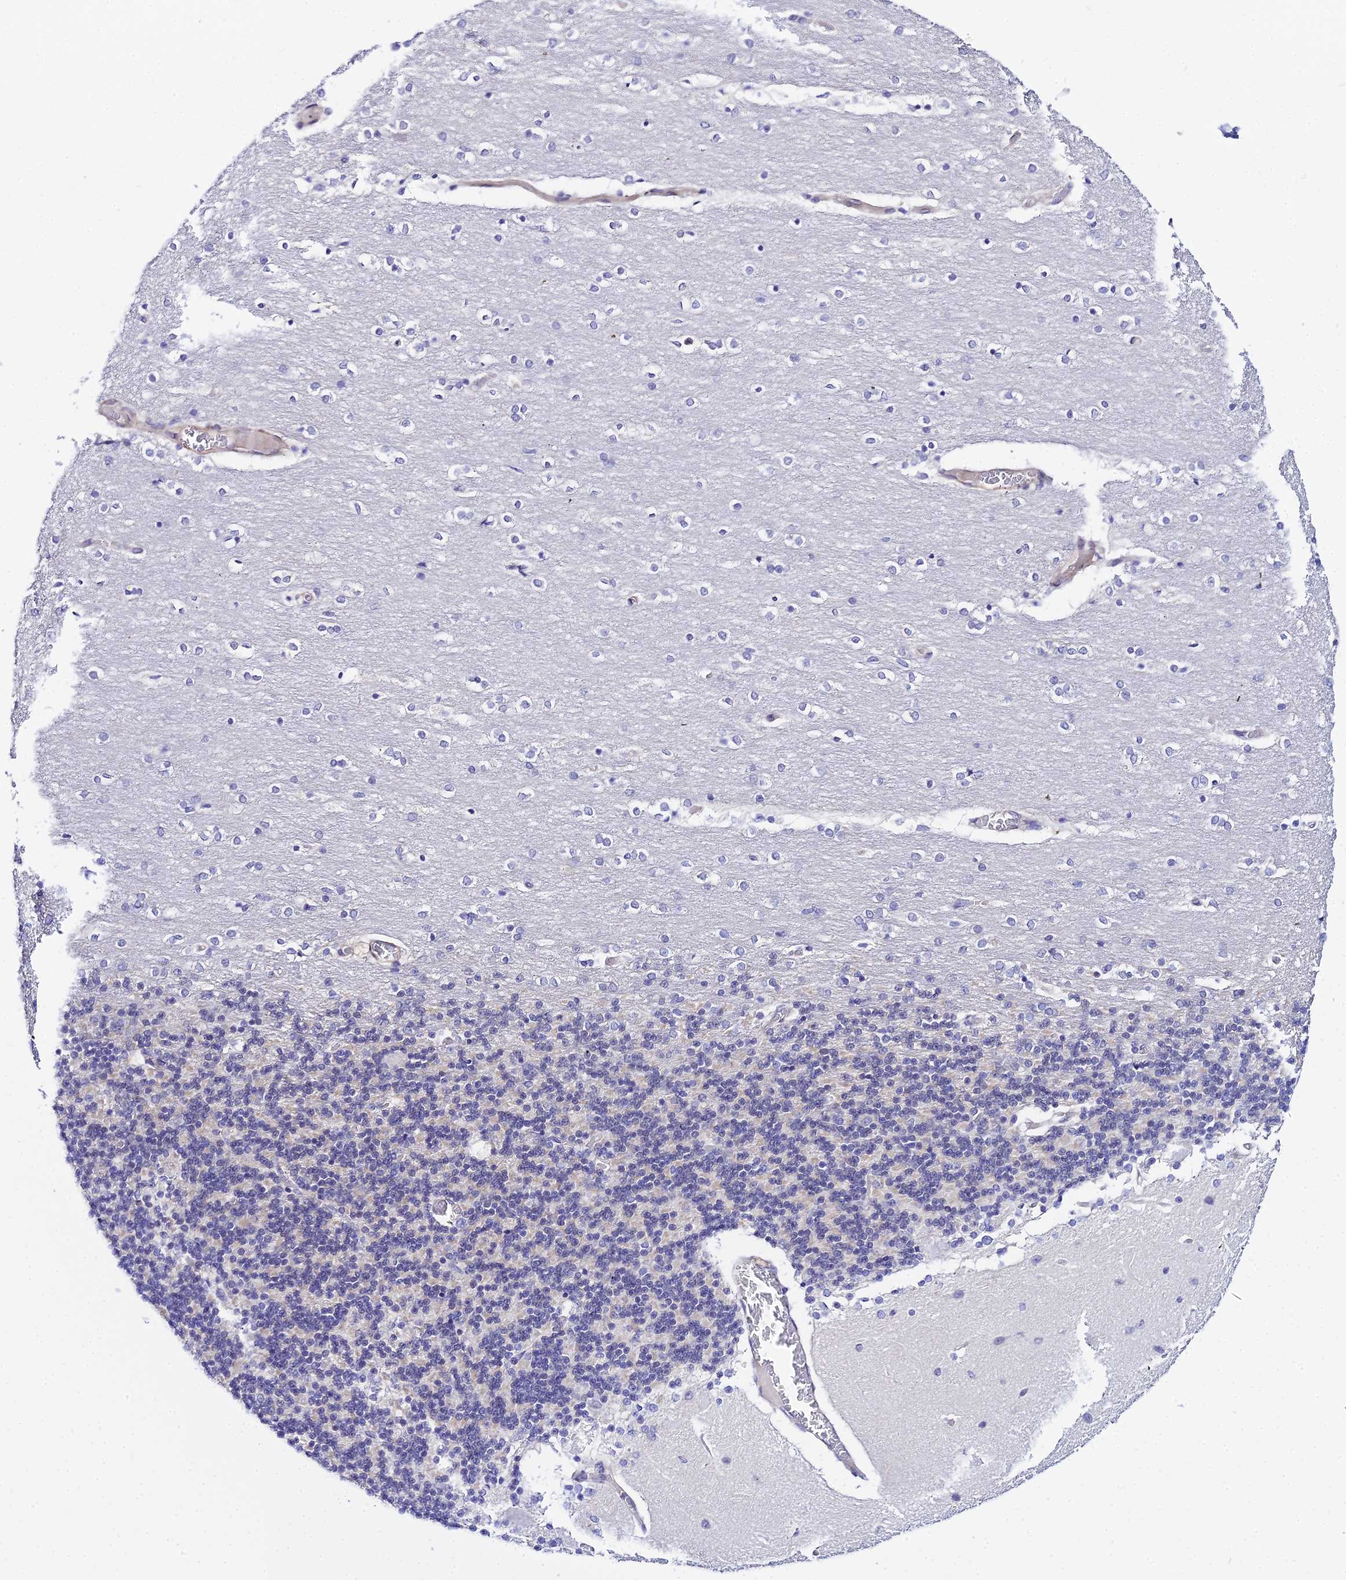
{"staining": {"intensity": "negative", "quantity": "none", "location": "none"}, "tissue": "cerebellum", "cell_type": "Cells in granular layer", "image_type": "normal", "snomed": [{"axis": "morphology", "description": "Normal tissue, NOS"}, {"axis": "topography", "description": "Cerebellum"}], "caption": "IHC photomicrograph of unremarkable cerebellum: cerebellum stained with DAB exhibits no significant protein staining in cells in granular layer. (Immunohistochemistry, brightfield microscopy, high magnification).", "gene": "ZNF628", "patient": {"sex": "female", "age": 54}}